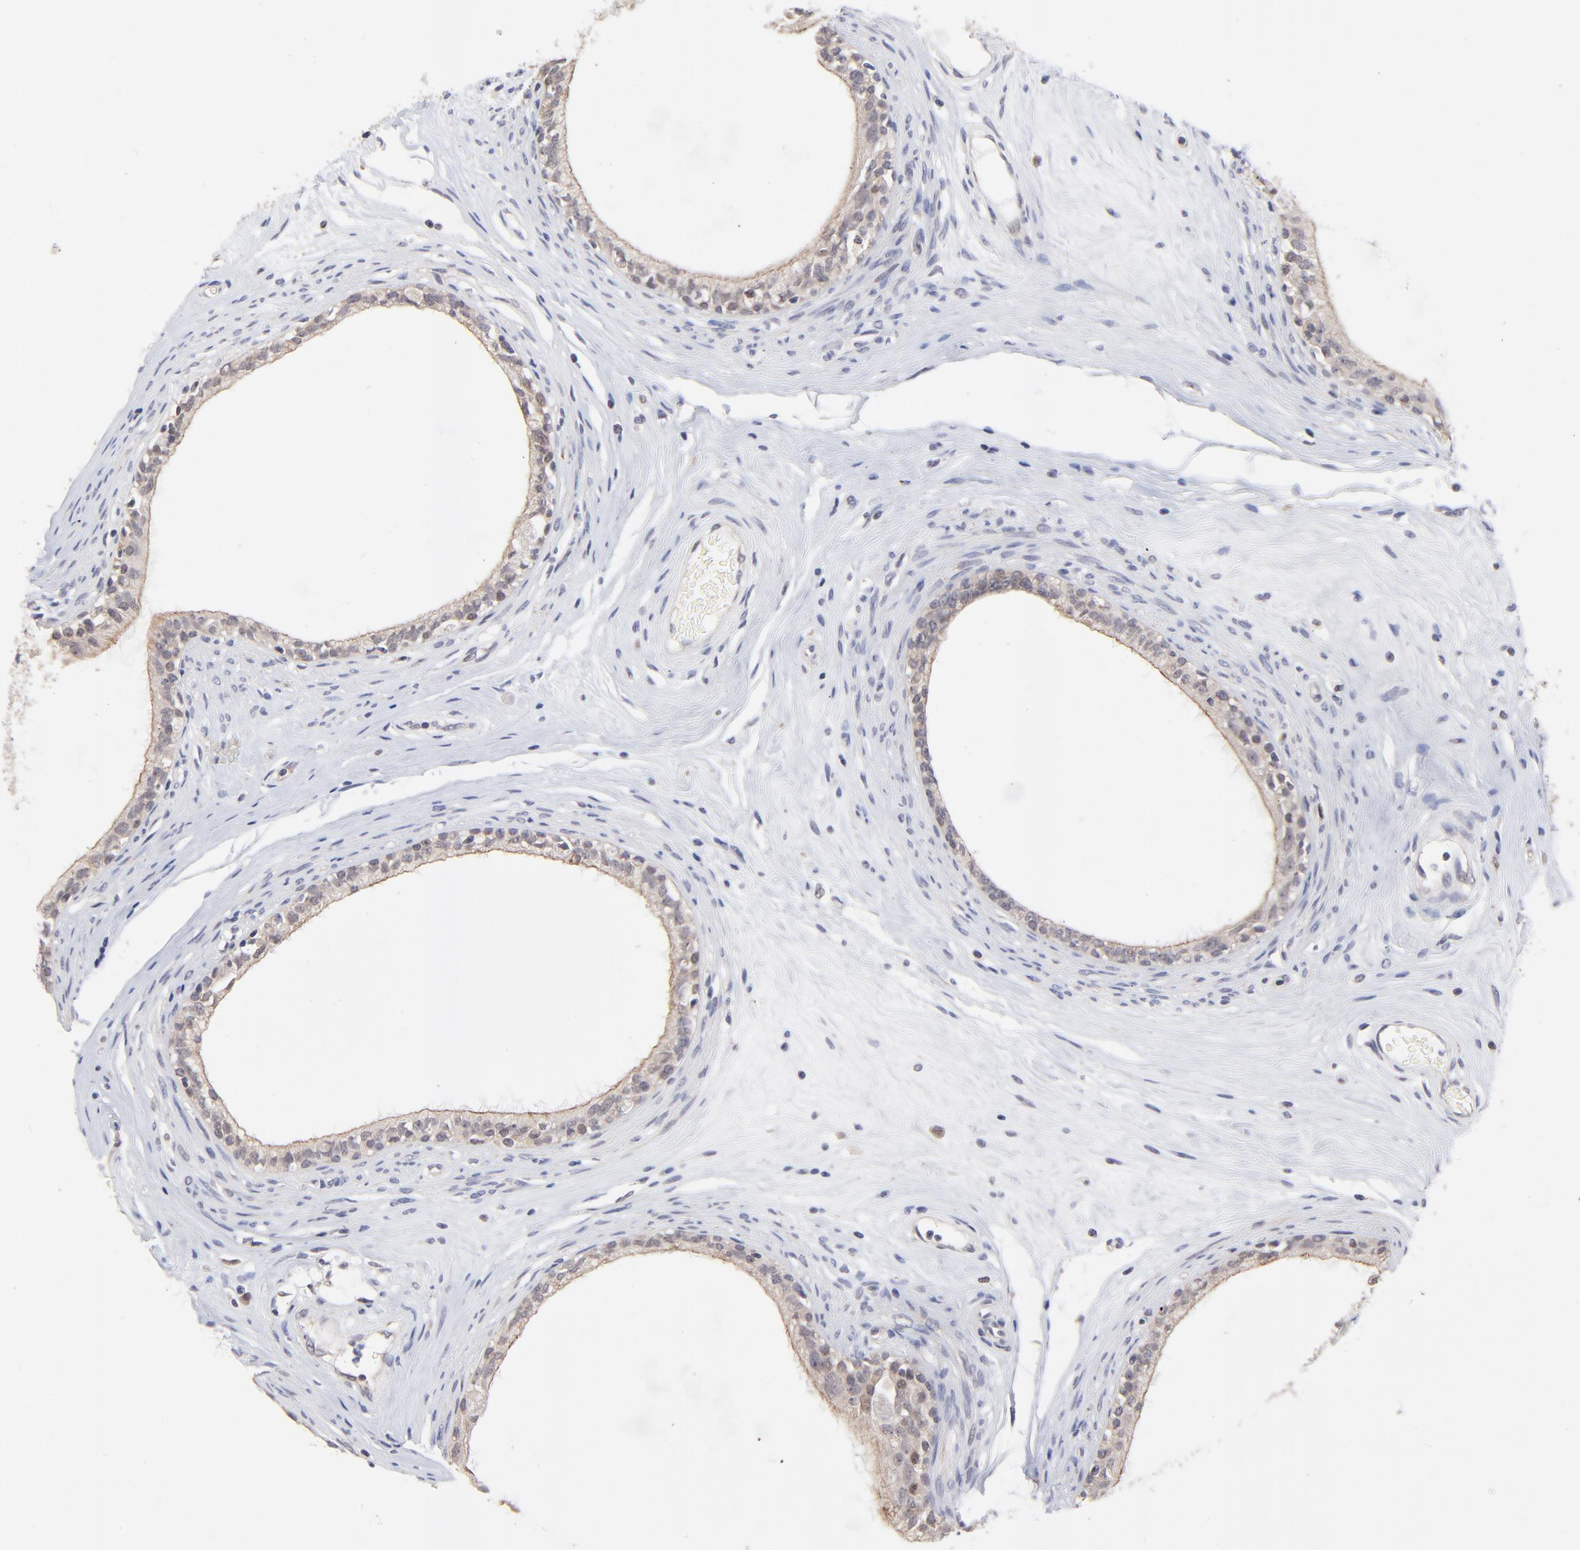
{"staining": {"intensity": "moderate", "quantity": ">75%", "location": "cytoplasmic/membranous"}, "tissue": "epididymis", "cell_type": "Glandular cells", "image_type": "normal", "snomed": [{"axis": "morphology", "description": "Normal tissue, NOS"}, {"axis": "morphology", "description": "Inflammation, NOS"}, {"axis": "topography", "description": "Epididymis"}], "caption": "Protein staining of unremarkable epididymis exhibits moderate cytoplasmic/membranous staining in approximately >75% of glandular cells.", "gene": "FBXO8", "patient": {"sex": "male", "age": 84}}